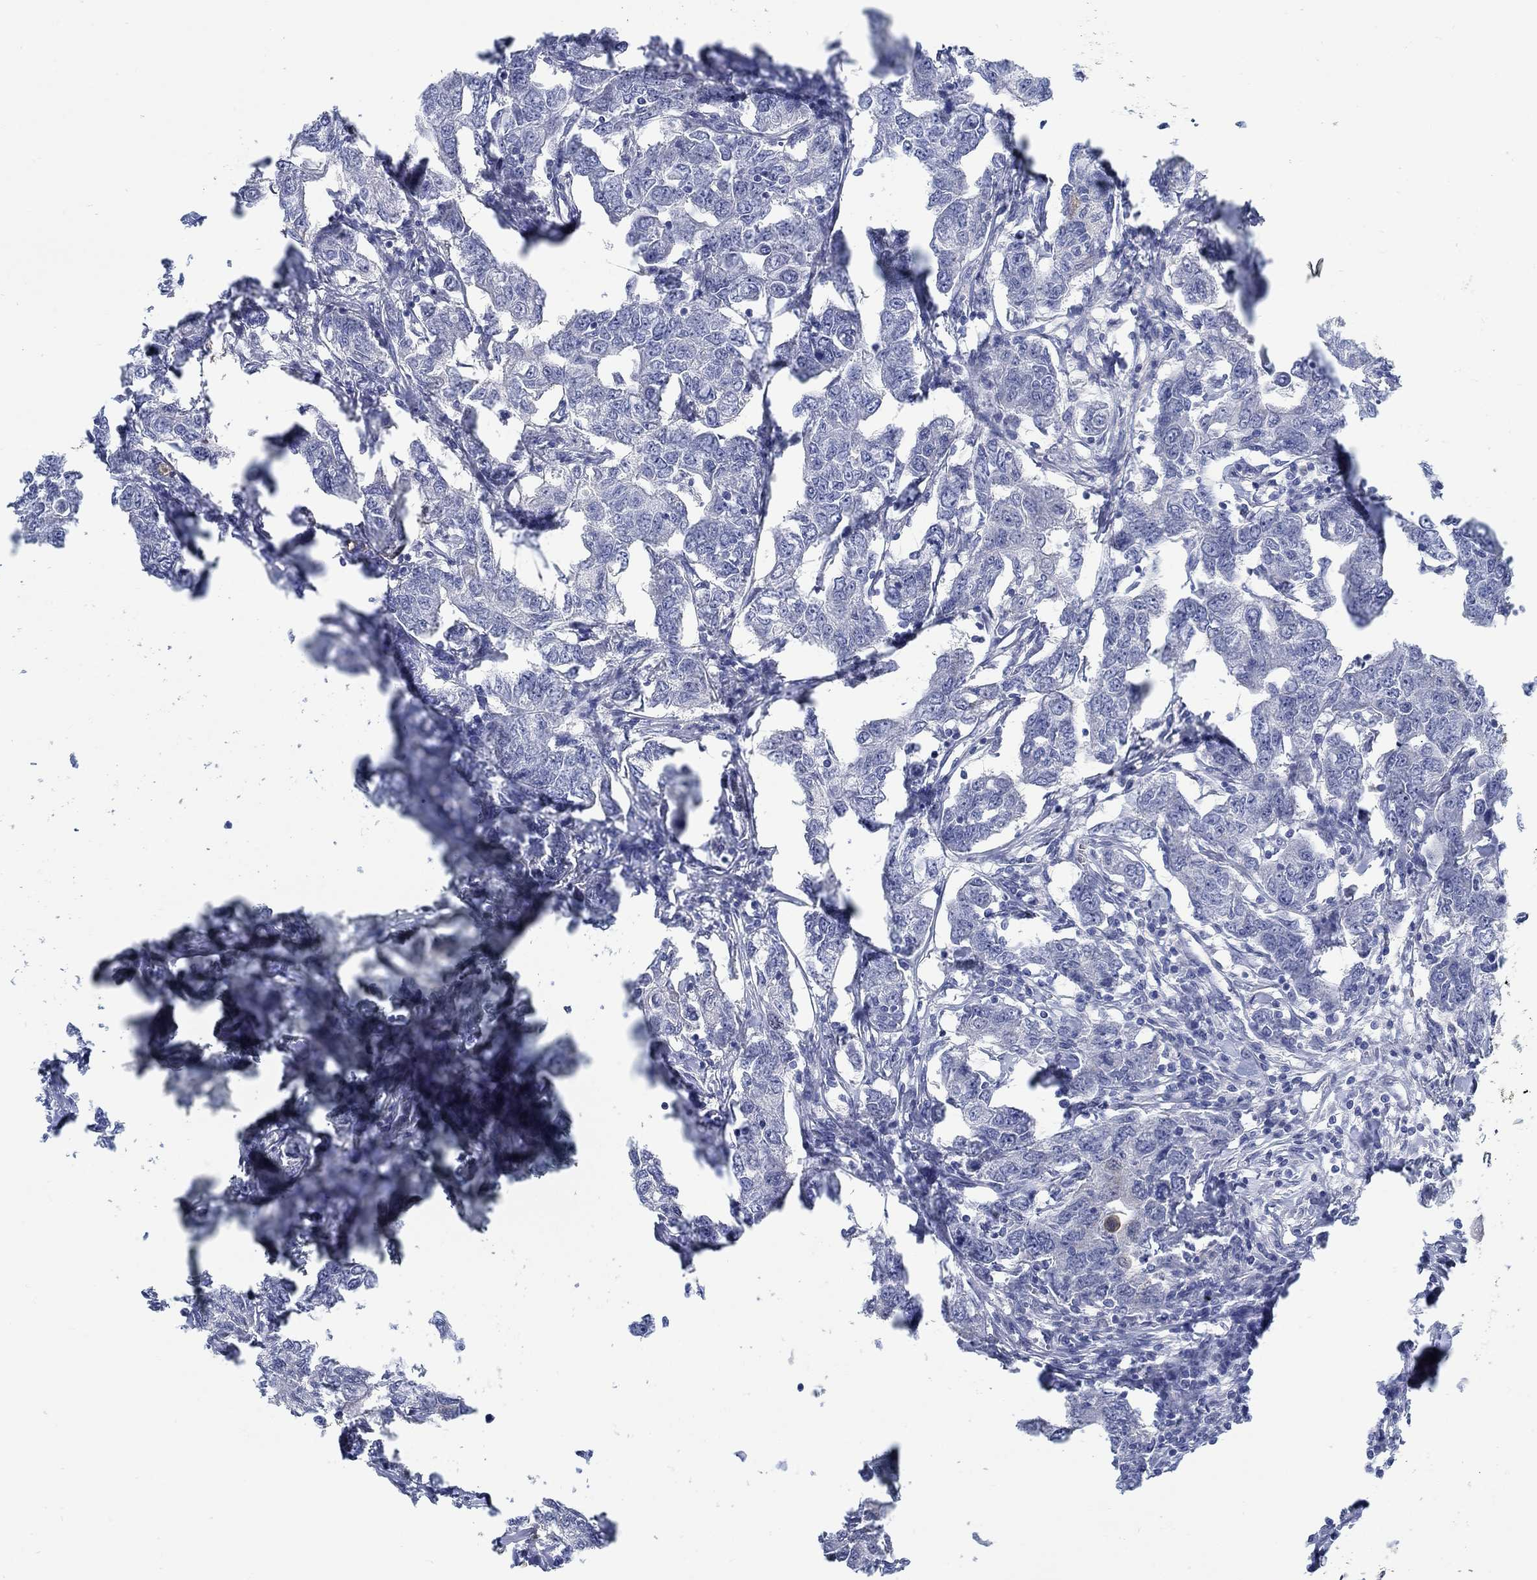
{"staining": {"intensity": "negative", "quantity": "none", "location": "none"}, "tissue": "breast cancer", "cell_type": "Tumor cells", "image_type": "cancer", "snomed": [{"axis": "morphology", "description": "Duct carcinoma"}, {"axis": "topography", "description": "Breast"}], "caption": "IHC photomicrograph of infiltrating ductal carcinoma (breast) stained for a protein (brown), which displays no positivity in tumor cells.", "gene": "TEKT4", "patient": {"sex": "female", "age": 88}}